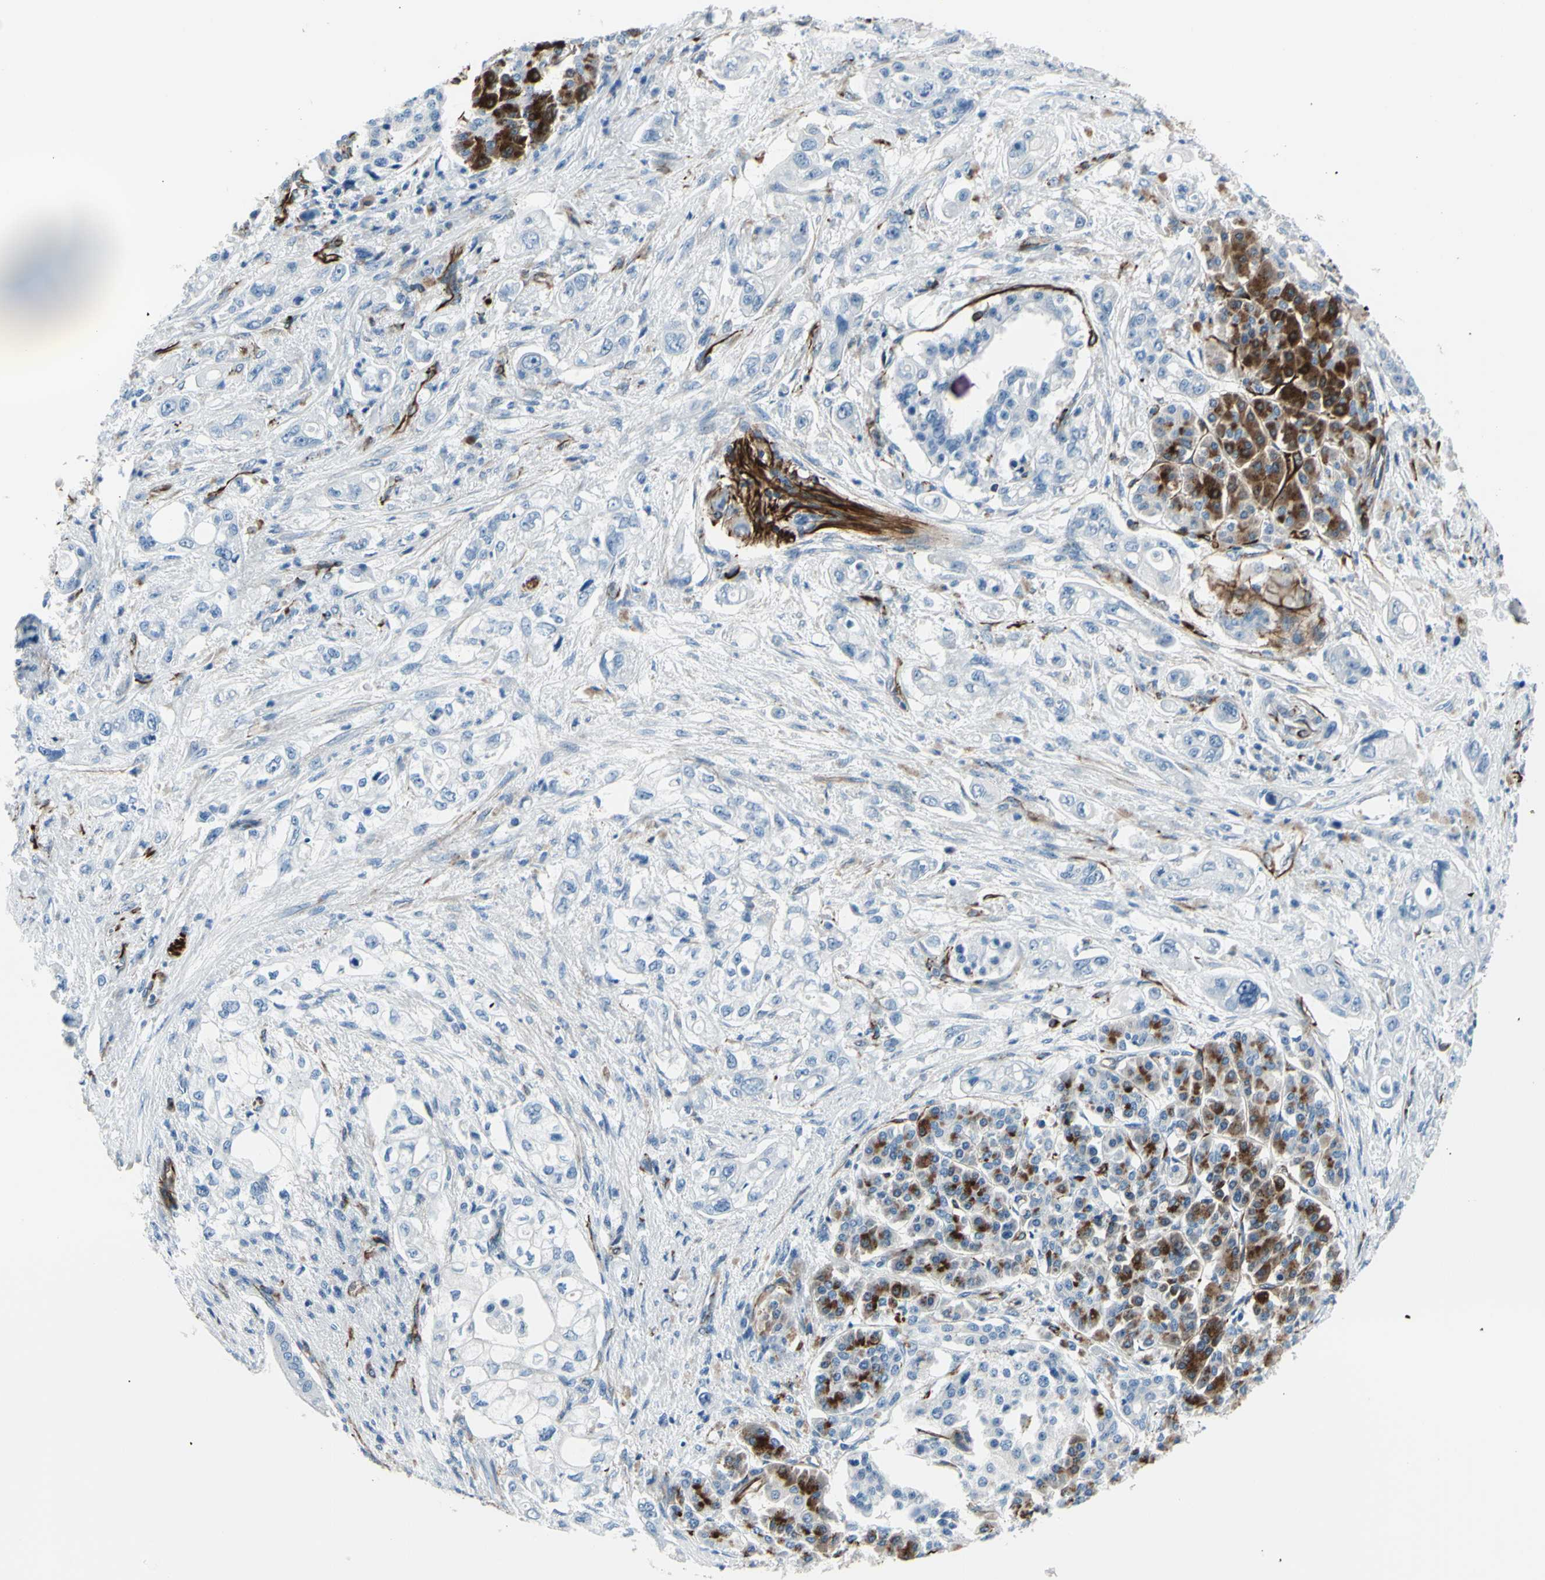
{"staining": {"intensity": "negative", "quantity": "none", "location": "none"}, "tissue": "pancreatic cancer", "cell_type": "Tumor cells", "image_type": "cancer", "snomed": [{"axis": "morphology", "description": "Normal tissue, NOS"}, {"axis": "topography", "description": "Pancreas"}], "caption": "Tumor cells are negative for brown protein staining in pancreatic cancer.", "gene": "PTH2R", "patient": {"sex": "male", "age": 42}}